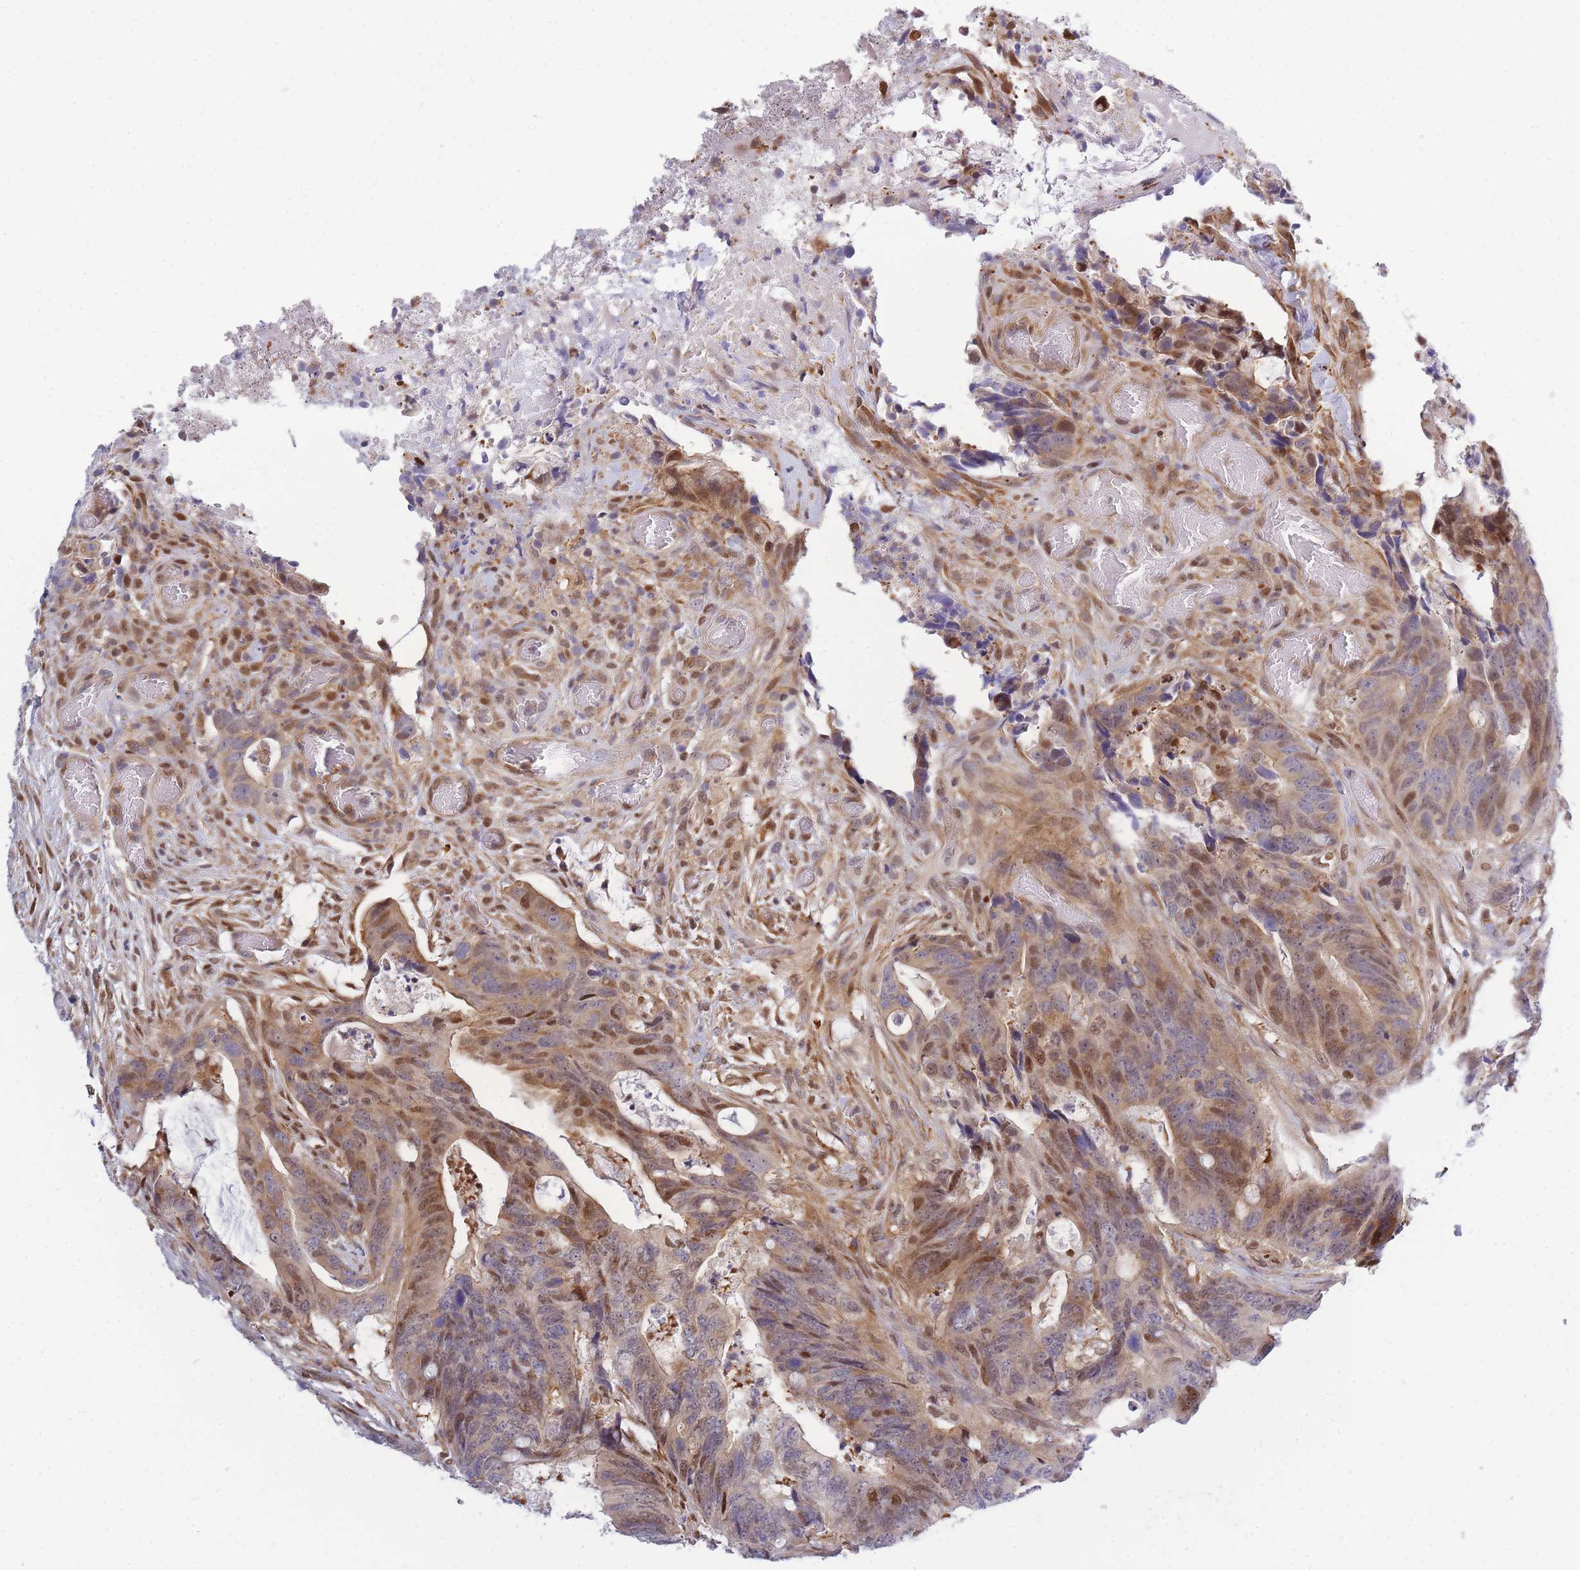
{"staining": {"intensity": "moderate", "quantity": "25%-75%", "location": "nuclear"}, "tissue": "colorectal cancer", "cell_type": "Tumor cells", "image_type": "cancer", "snomed": [{"axis": "morphology", "description": "Adenocarcinoma, NOS"}, {"axis": "topography", "description": "Colon"}], "caption": "DAB (3,3'-diaminobenzidine) immunohistochemical staining of colorectal adenocarcinoma demonstrates moderate nuclear protein expression in approximately 25%-75% of tumor cells.", "gene": "CRACD", "patient": {"sex": "female", "age": 82}}